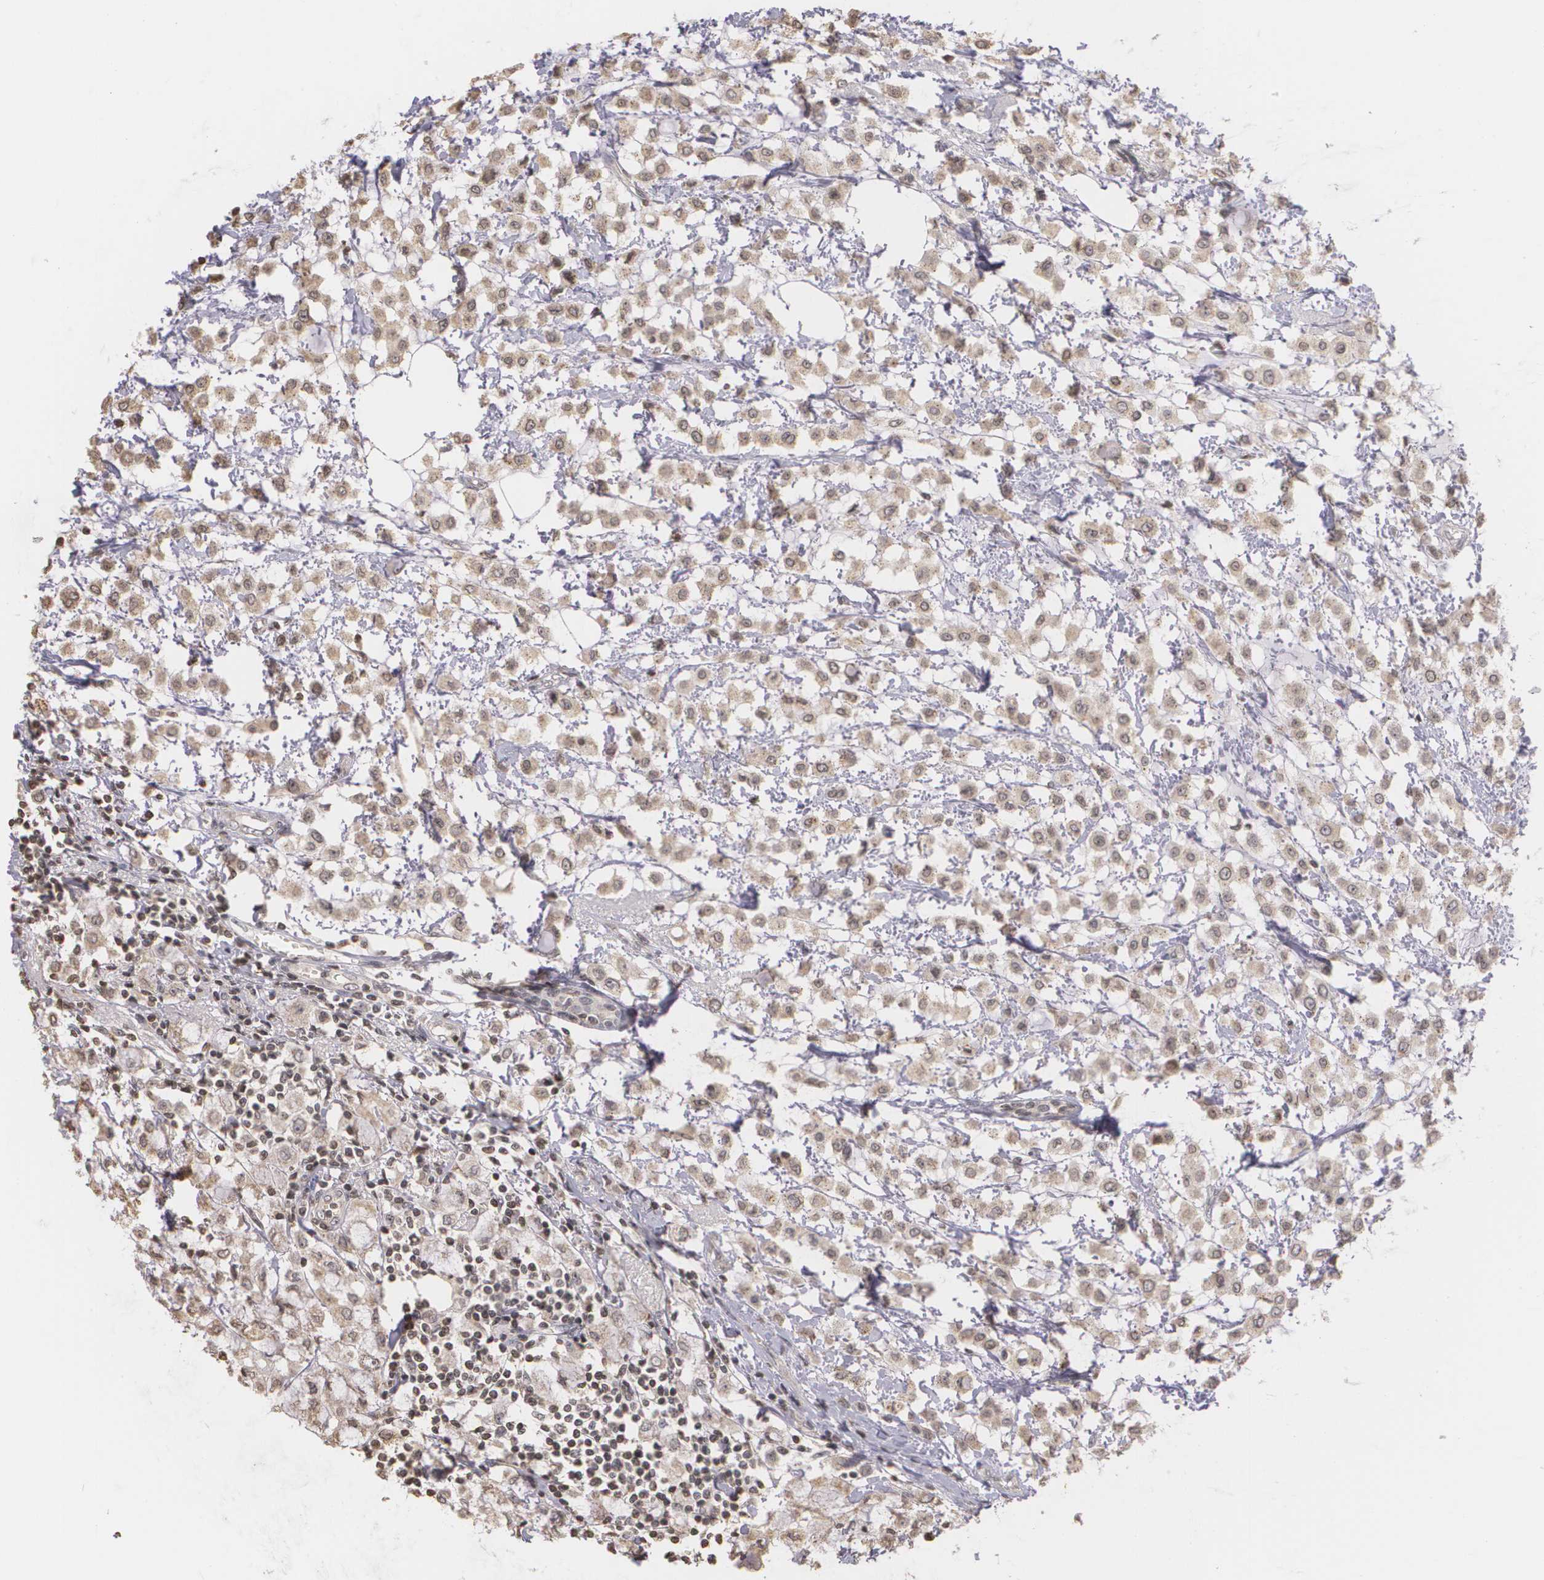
{"staining": {"intensity": "negative", "quantity": "none", "location": "none"}, "tissue": "breast cancer", "cell_type": "Tumor cells", "image_type": "cancer", "snomed": [{"axis": "morphology", "description": "Lobular carcinoma"}, {"axis": "topography", "description": "Breast"}], "caption": "Immunohistochemistry (IHC) image of neoplastic tissue: breast lobular carcinoma stained with DAB demonstrates no significant protein positivity in tumor cells.", "gene": "THRB", "patient": {"sex": "female", "age": 85}}